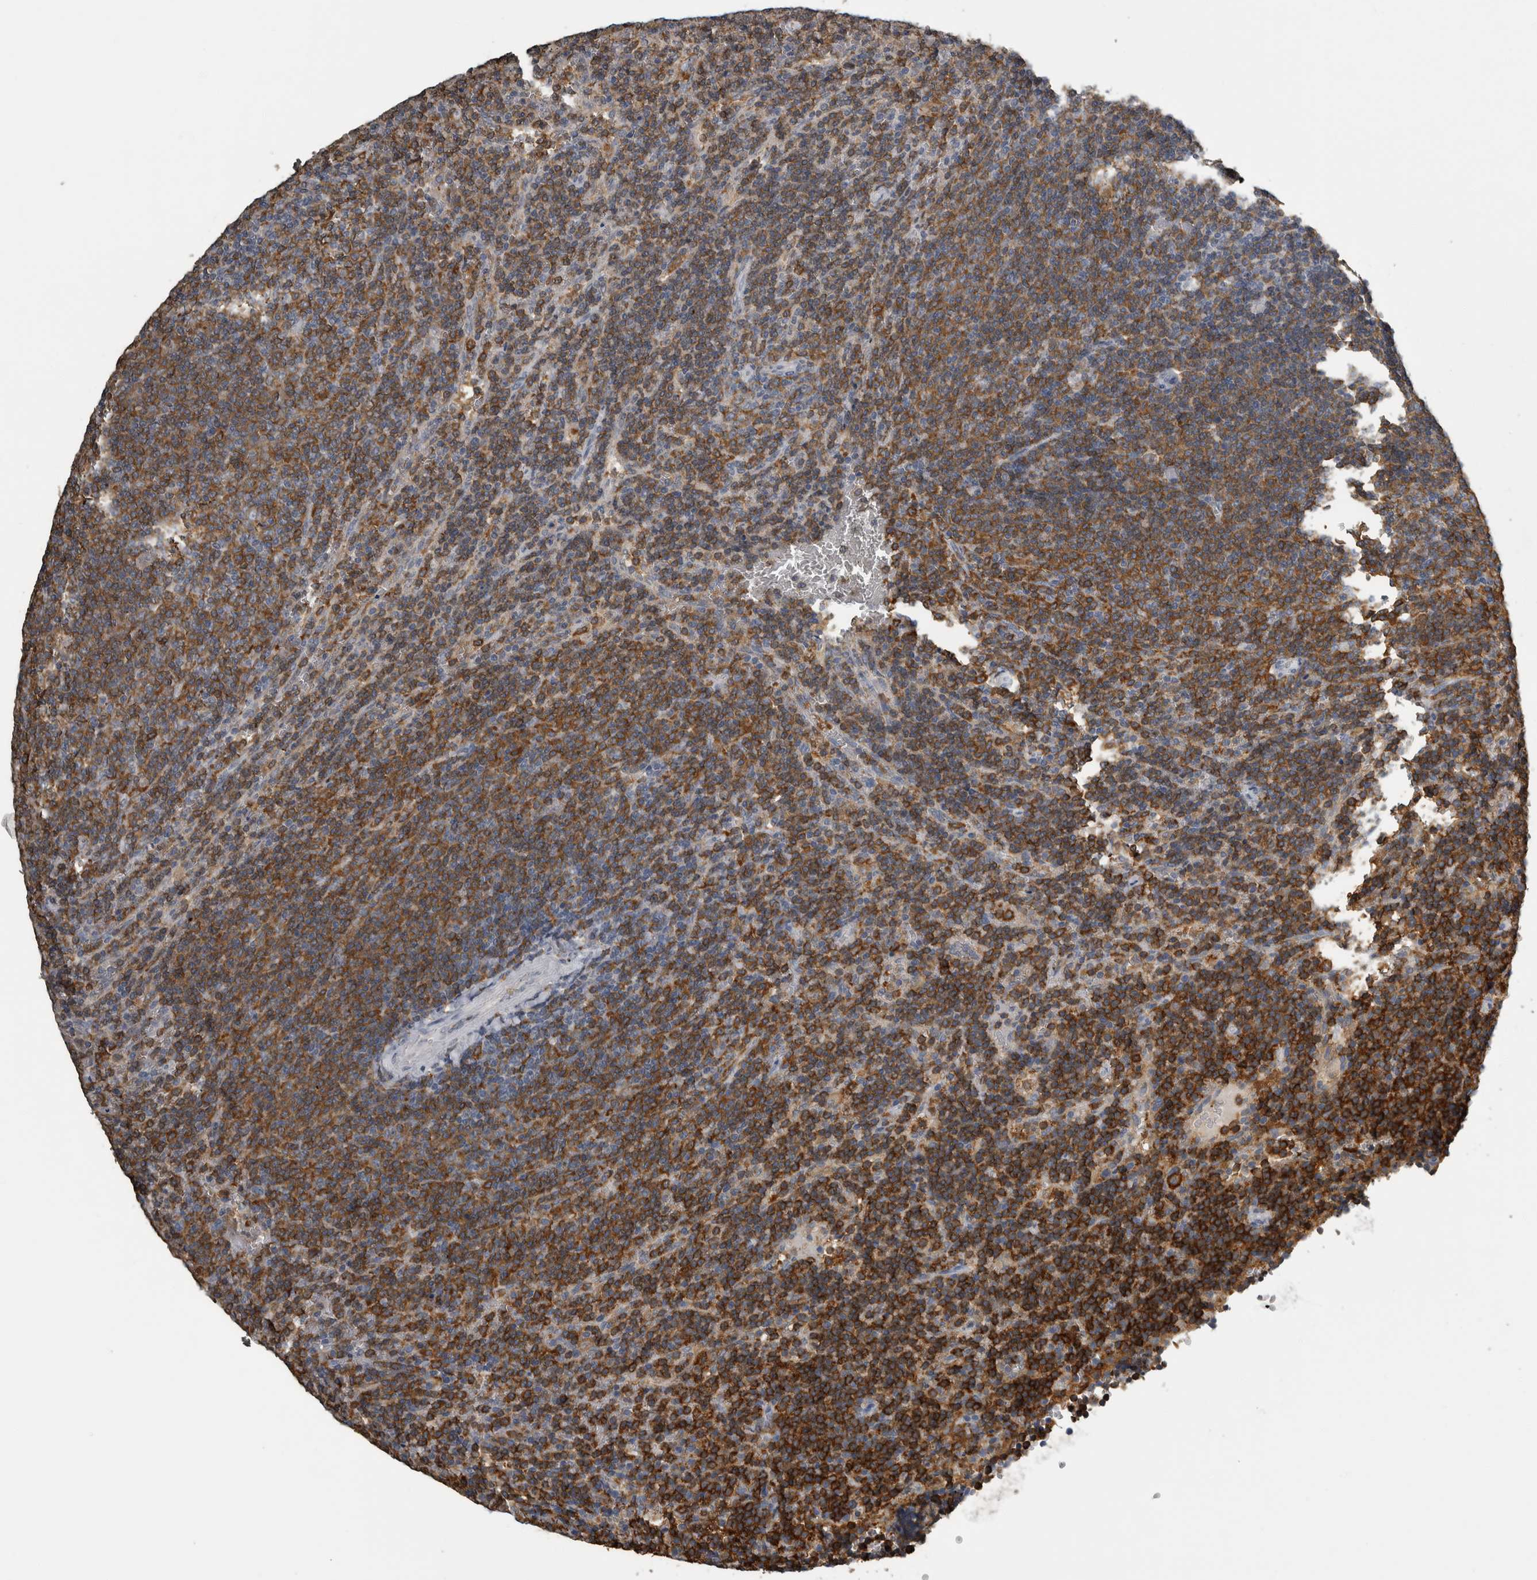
{"staining": {"intensity": "strong", "quantity": "<25%", "location": "cytoplasmic/membranous"}, "tissue": "lymphoma", "cell_type": "Tumor cells", "image_type": "cancer", "snomed": [{"axis": "morphology", "description": "Malignant lymphoma, non-Hodgkin's type, Low grade"}, {"axis": "topography", "description": "Spleen"}], "caption": "This micrograph reveals immunohistochemistry (IHC) staining of low-grade malignant lymphoma, non-Hodgkin's type, with medium strong cytoplasmic/membranous expression in approximately <25% of tumor cells.", "gene": "PIK3AP1", "patient": {"sex": "female", "age": 50}}